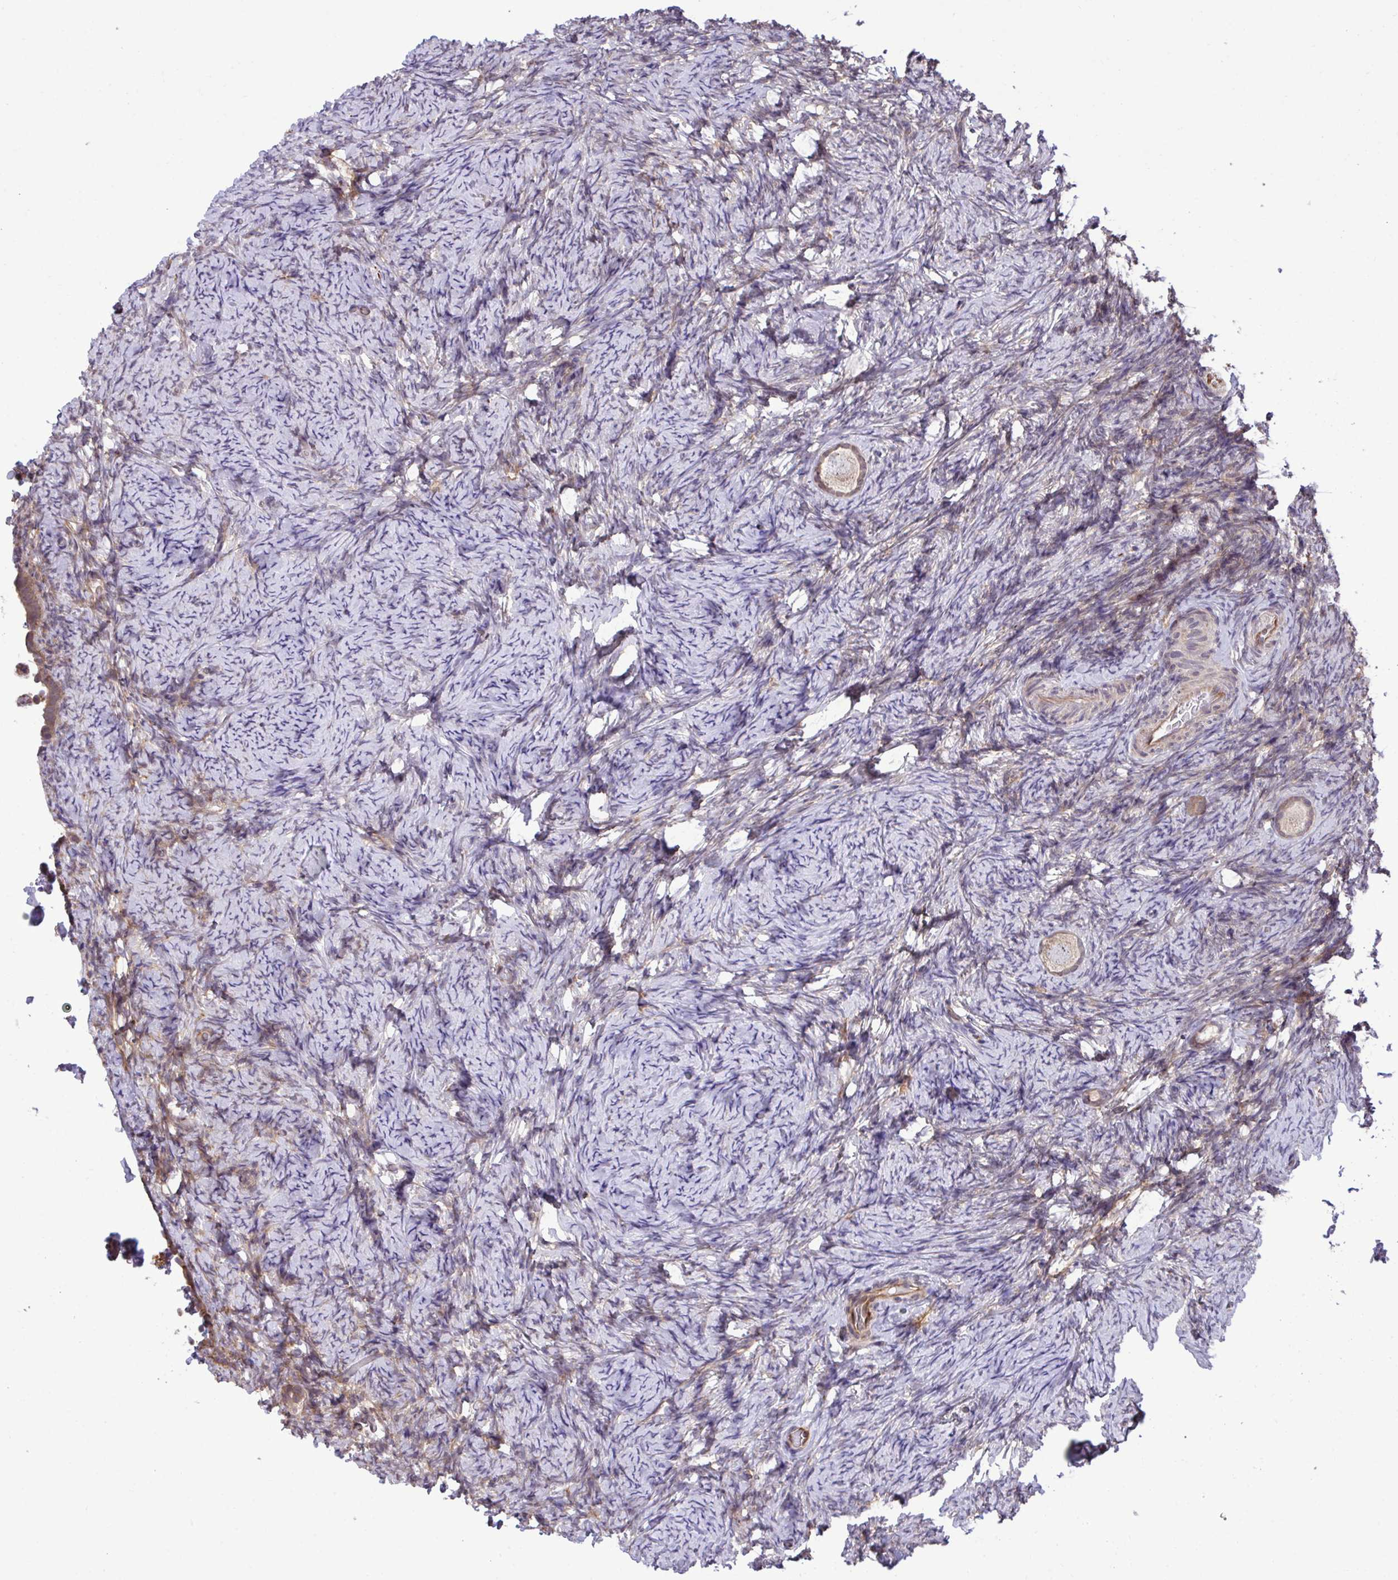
{"staining": {"intensity": "moderate", "quantity": ">75%", "location": "cytoplasmic/membranous"}, "tissue": "ovary", "cell_type": "Follicle cells", "image_type": "normal", "snomed": [{"axis": "morphology", "description": "Normal tissue, NOS"}, {"axis": "topography", "description": "Ovary"}], "caption": "A medium amount of moderate cytoplasmic/membranous expression is seen in about >75% of follicle cells in normal ovary.", "gene": "RPS15", "patient": {"sex": "female", "age": 34}}